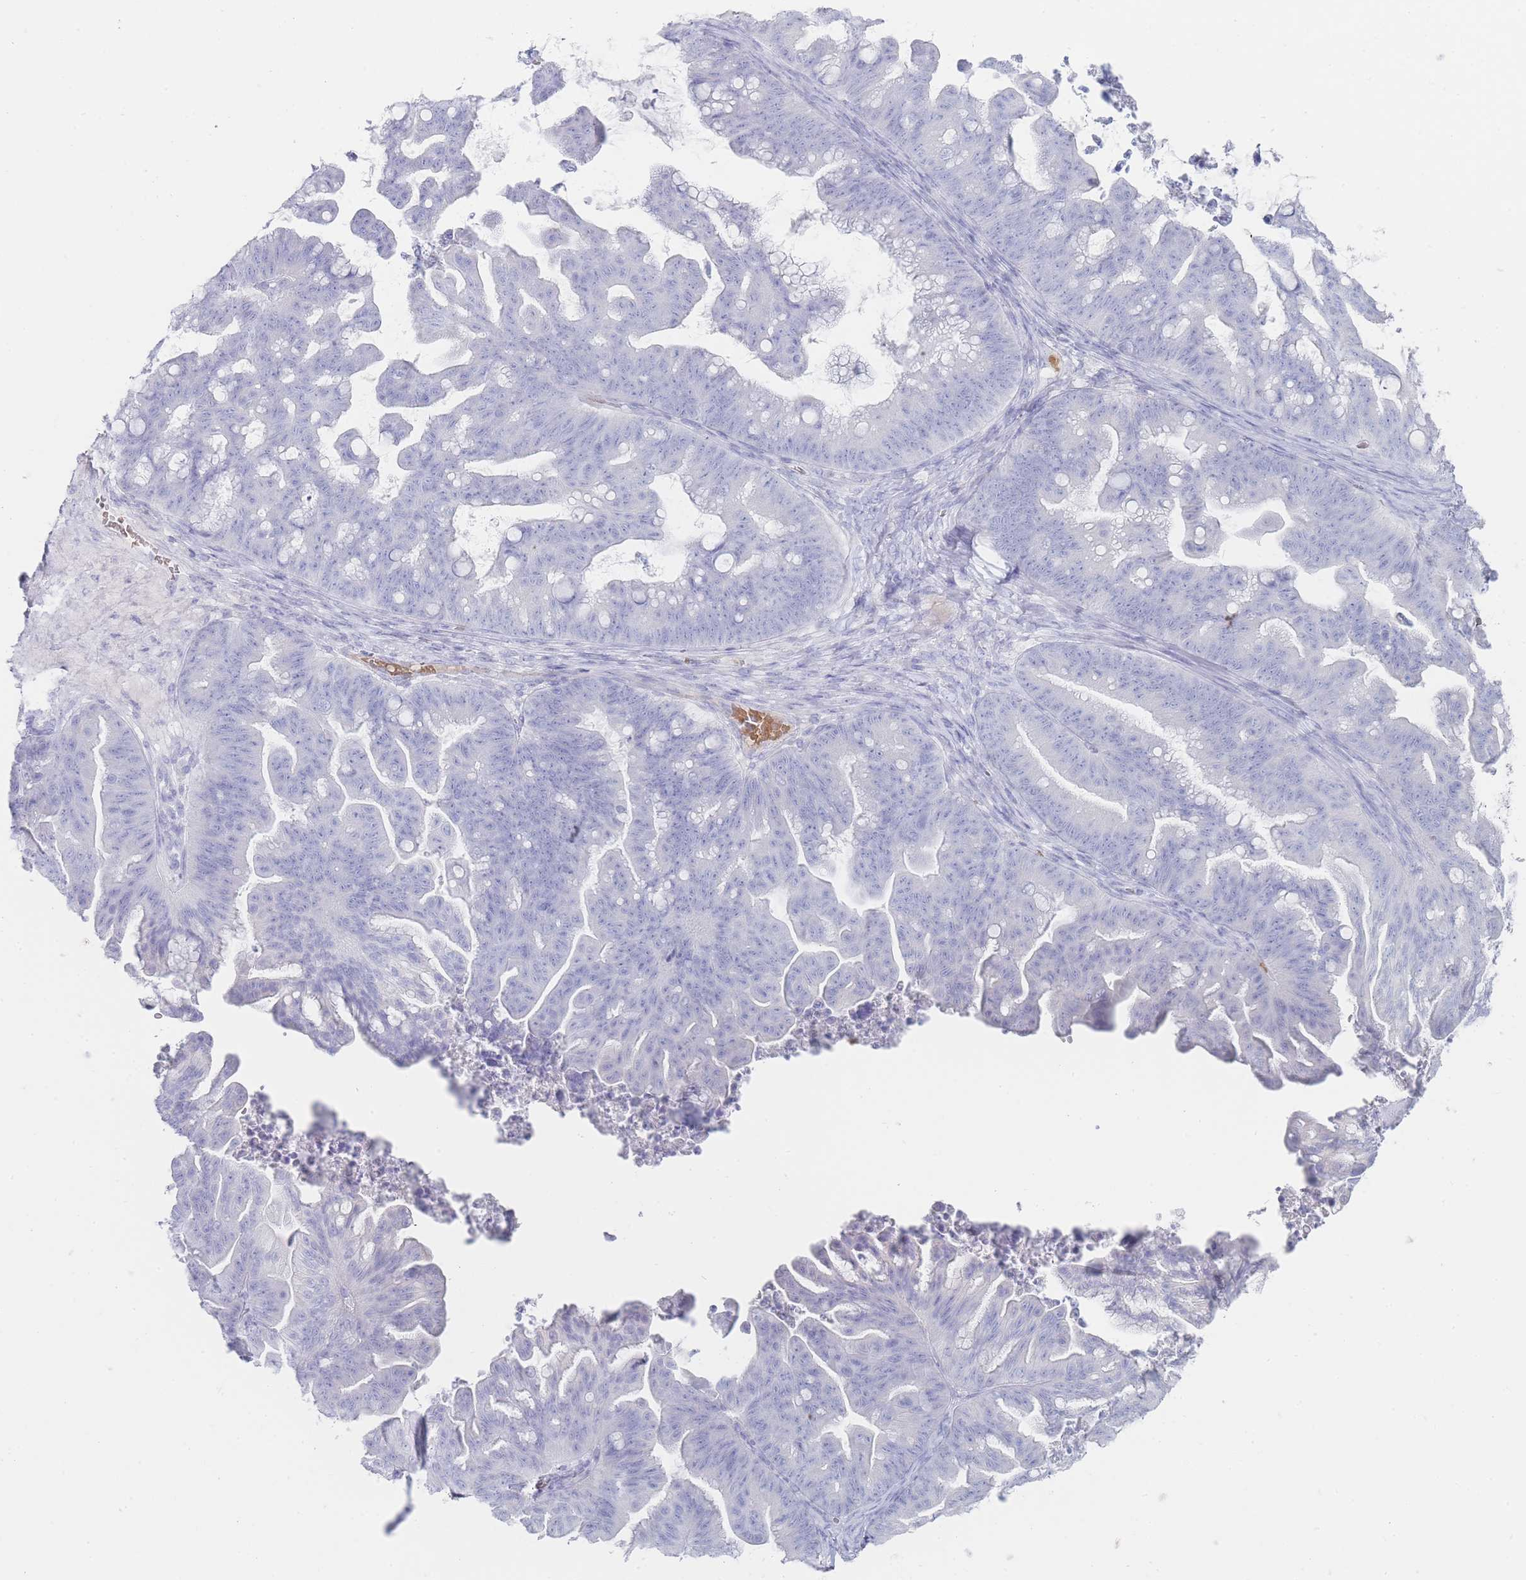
{"staining": {"intensity": "negative", "quantity": "none", "location": "none"}, "tissue": "ovarian cancer", "cell_type": "Tumor cells", "image_type": "cancer", "snomed": [{"axis": "morphology", "description": "Cystadenocarcinoma, mucinous, NOS"}, {"axis": "topography", "description": "Ovary"}], "caption": "The micrograph exhibits no staining of tumor cells in ovarian cancer.", "gene": "HBG2", "patient": {"sex": "female", "age": 67}}